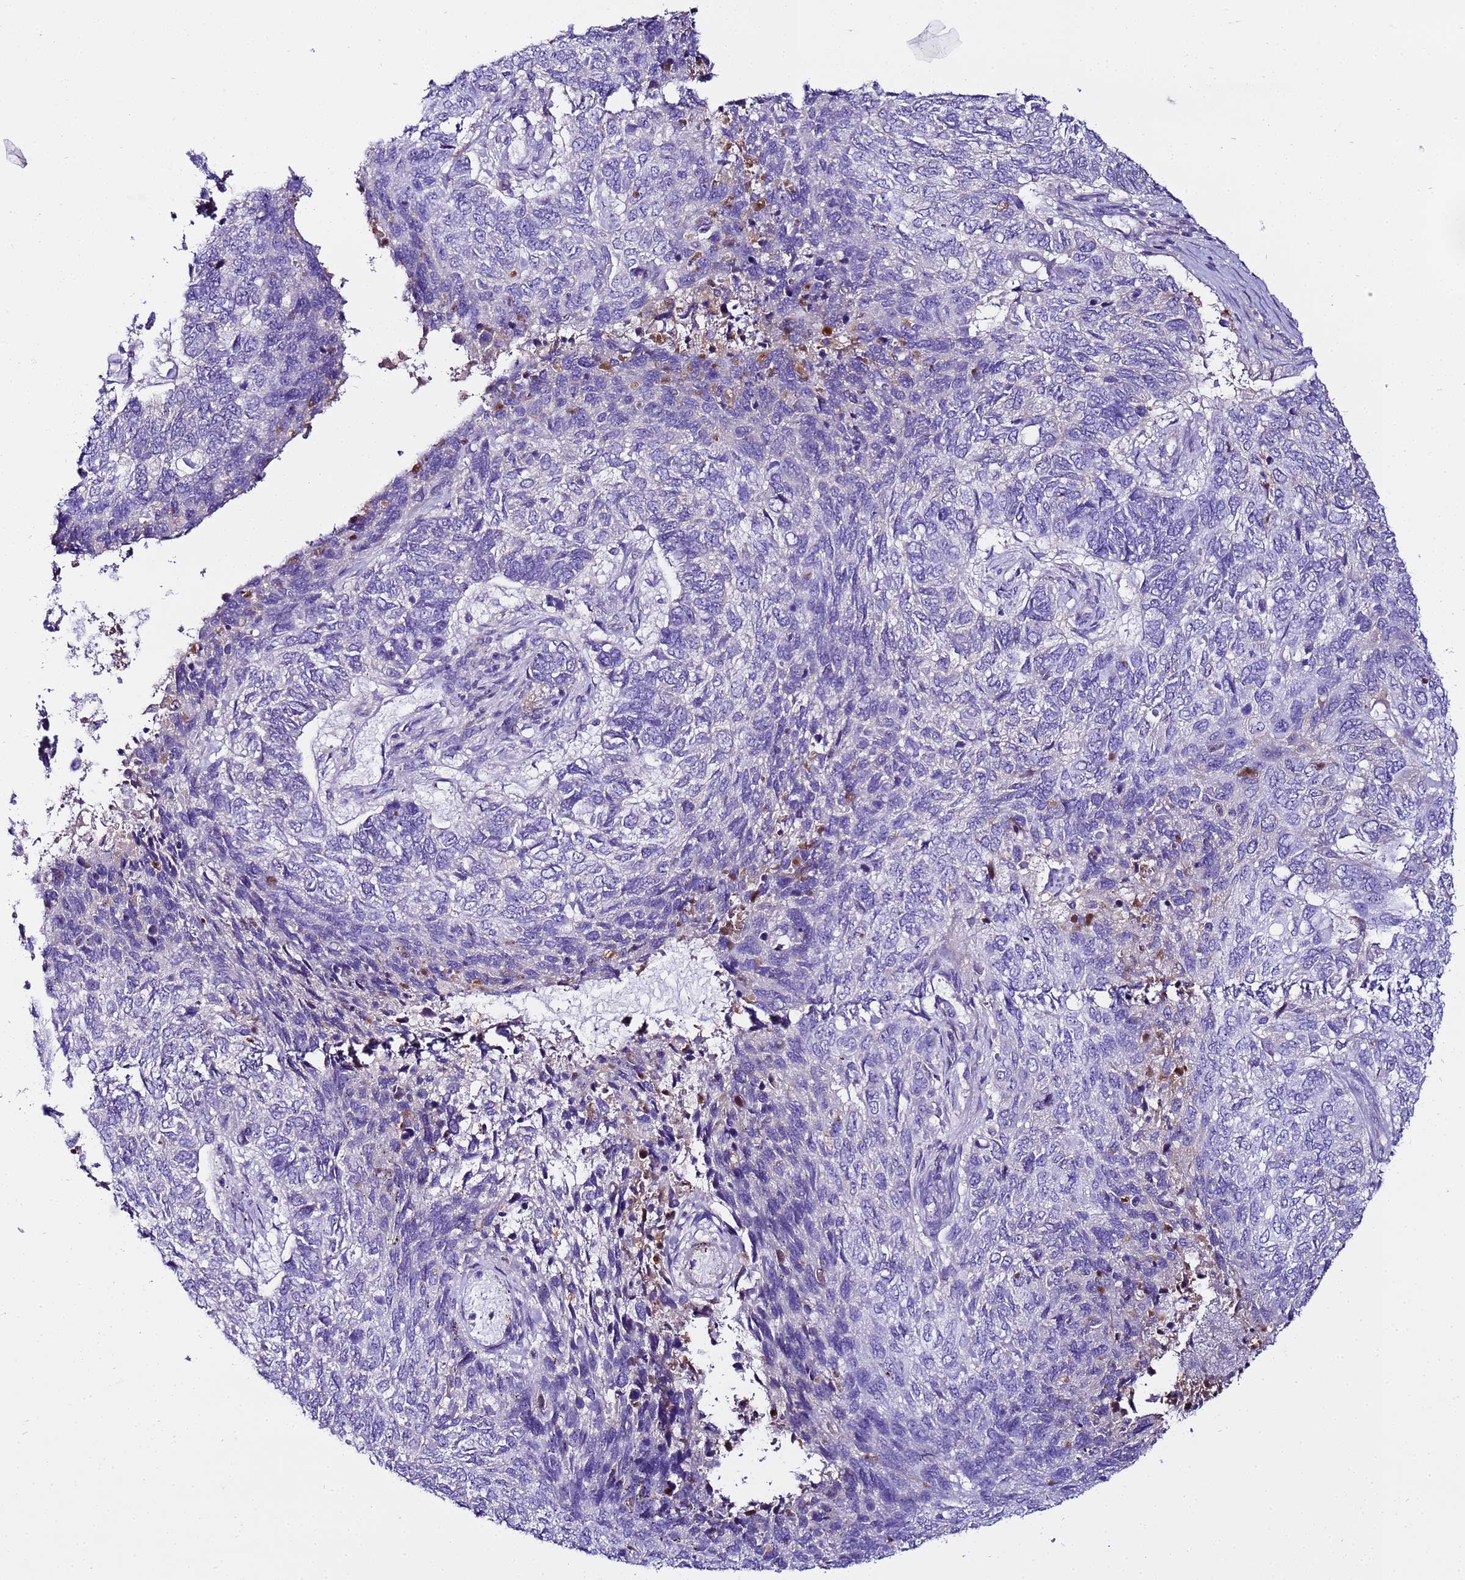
{"staining": {"intensity": "negative", "quantity": "none", "location": "none"}, "tissue": "skin cancer", "cell_type": "Tumor cells", "image_type": "cancer", "snomed": [{"axis": "morphology", "description": "Basal cell carcinoma"}, {"axis": "topography", "description": "Skin"}], "caption": "Immunohistochemistry (IHC) histopathology image of skin cancer (basal cell carcinoma) stained for a protein (brown), which demonstrates no expression in tumor cells.", "gene": "CFHR2", "patient": {"sex": "female", "age": 65}}